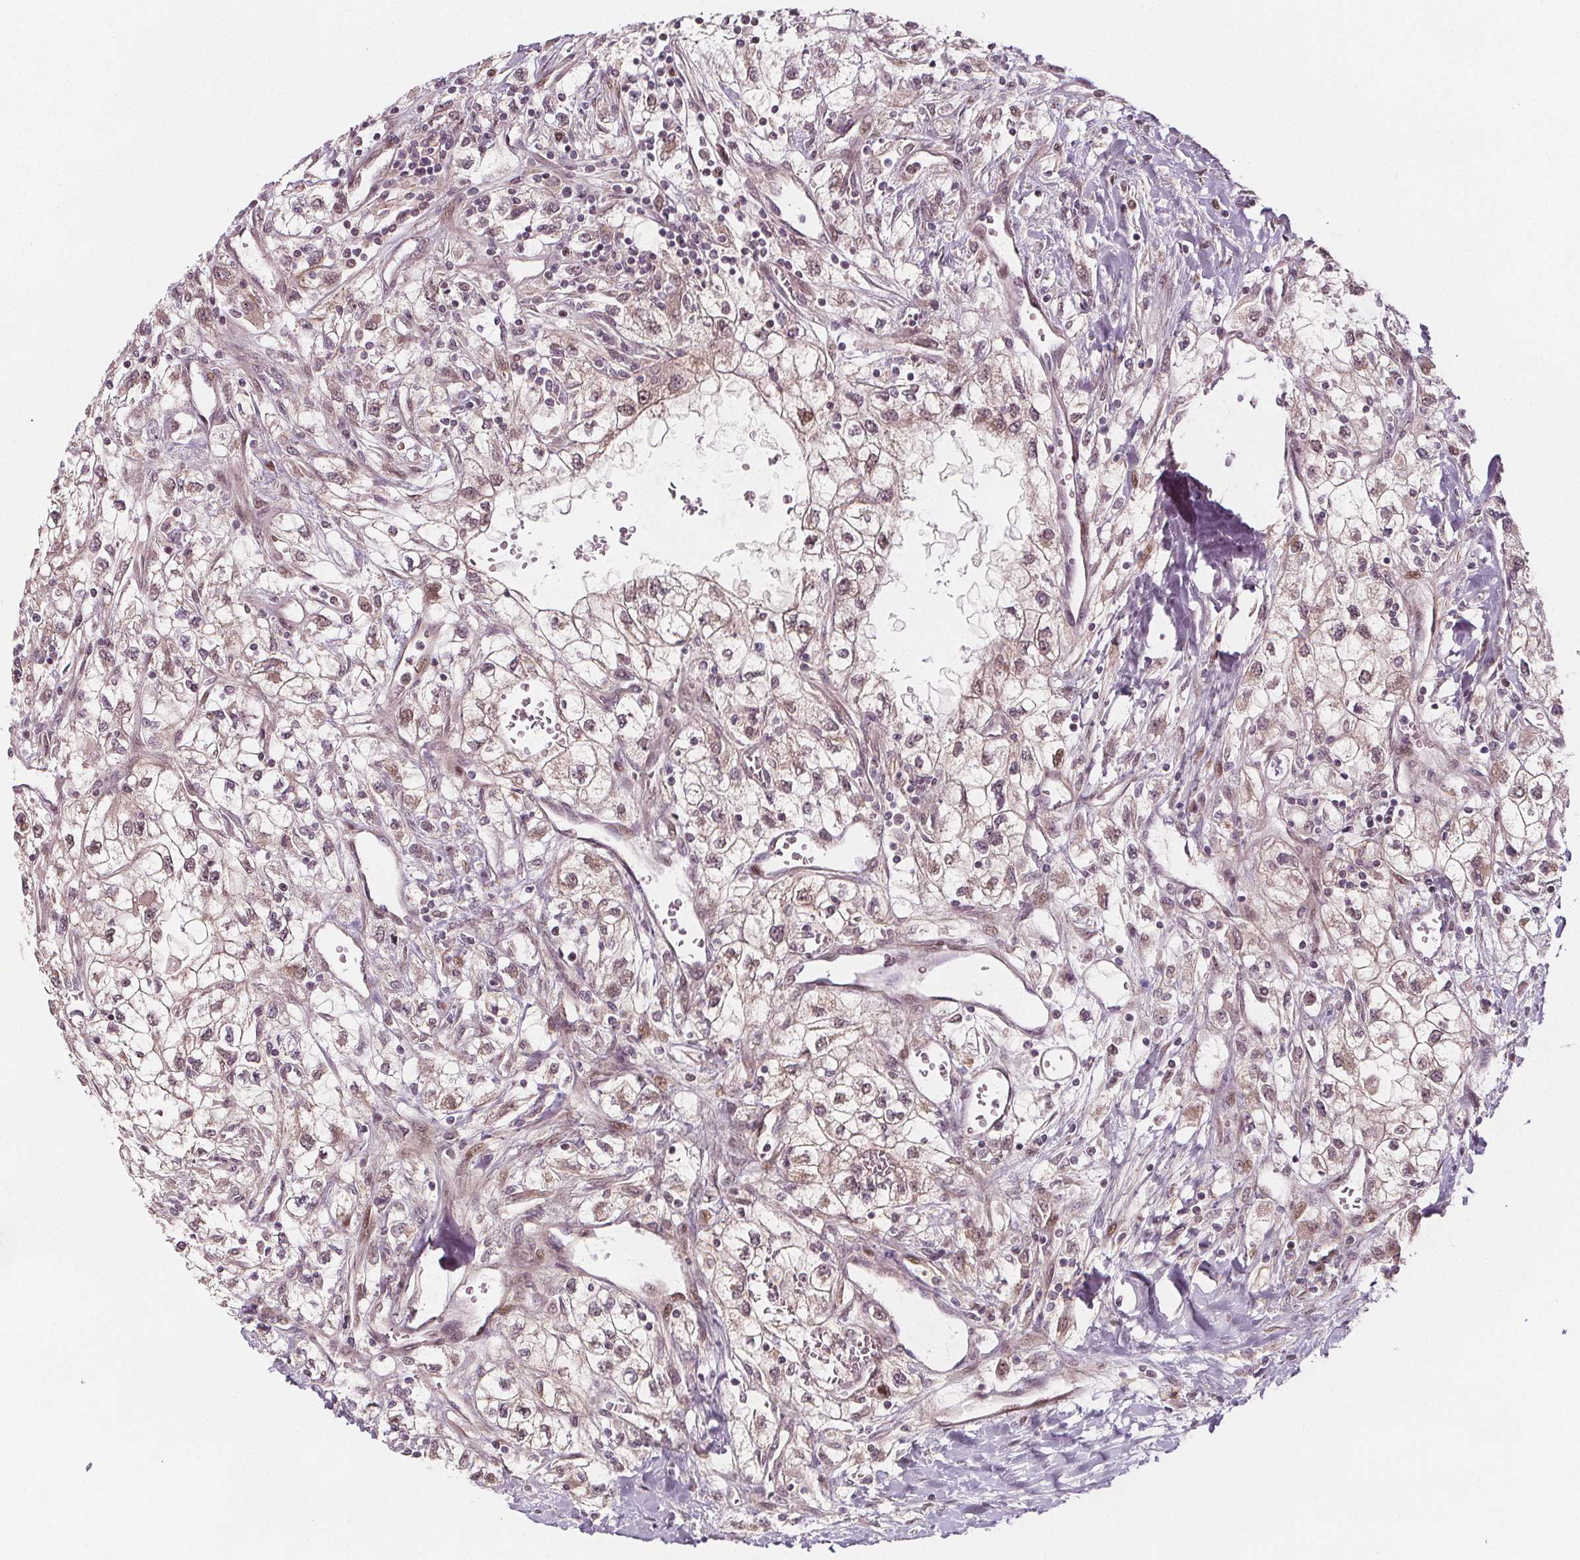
{"staining": {"intensity": "moderate", "quantity": "25%-75%", "location": "nuclear"}, "tissue": "renal cancer", "cell_type": "Tumor cells", "image_type": "cancer", "snomed": [{"axis": "morphology", "description": "Adenocarcinoma, NOS"}, {"axis": "topography", "description": "Kidney"}], "caption": "Immunohistochemistry photomicrograph of human renal cancer stained for a protein (brown), which exhibits medium levels of moderate nuclear expression in approximately 25%-75% of tumor cells.", "gene": "AKT1S1", "patient": {"sex": "male", "age": 59}}